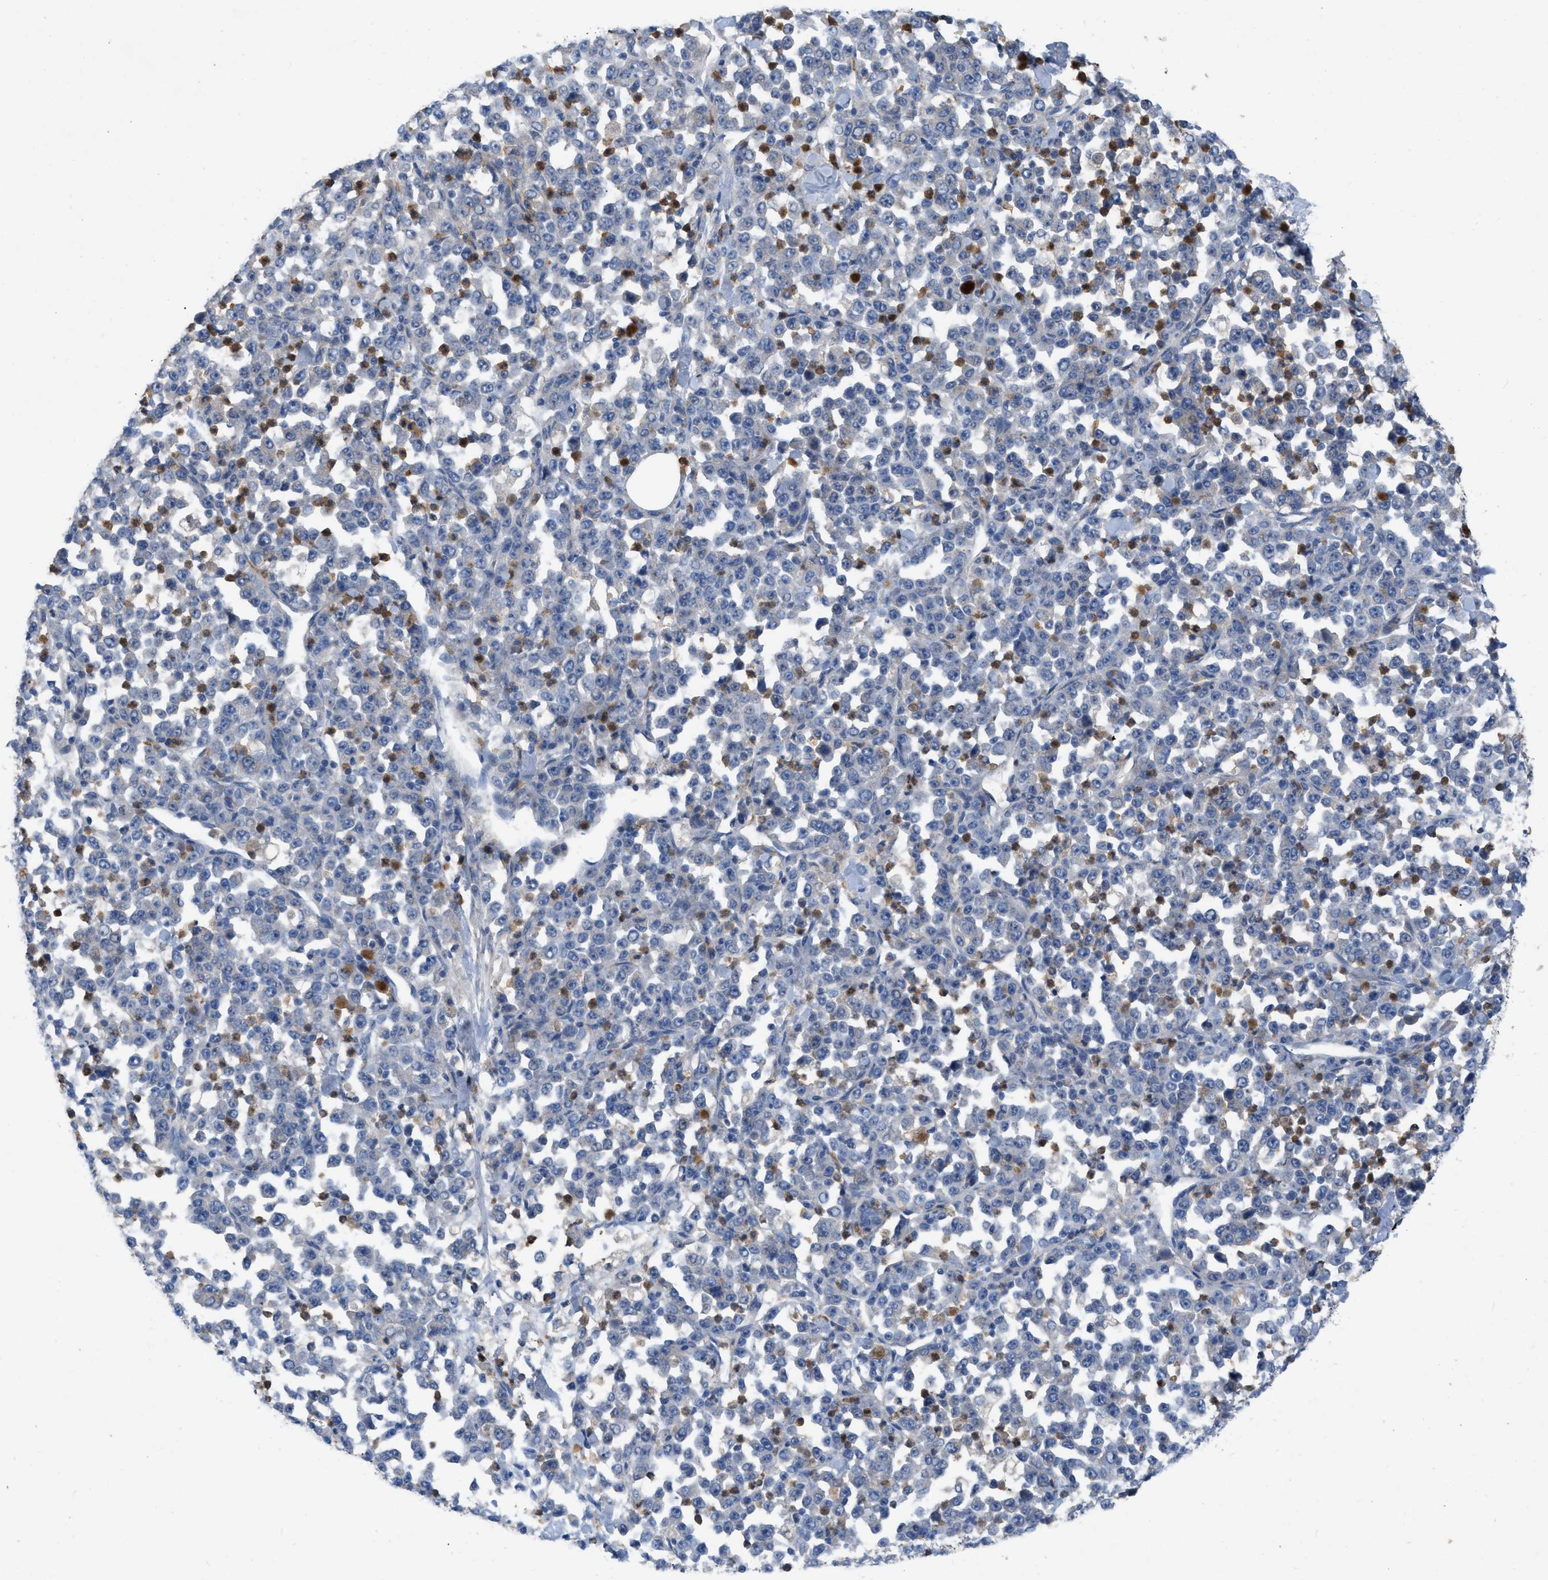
{"staining": {"intensity": "negative", "quantity": "none", "location": "none"}, "tissue": "stomach cancer", "cell_type": "Tumor cells", "image_type": "cancer", "snomed": [{"axis": "morphology", "description": "Normal tissue, NOS"}, {"axis": "morphology", "description": "Adenocarcinoma, NOS"}, {"axis": "topography", "description": "Stomach, upper"}, {"axis": "topography", "description": "Stomach"}], "caption": "Stomach adenocarcinoma was stained to show a protein in brown. There is no significant staining in tumor cells.", "gene": "PLPPR5", "patient": {"sex": "male", "age": 59}}